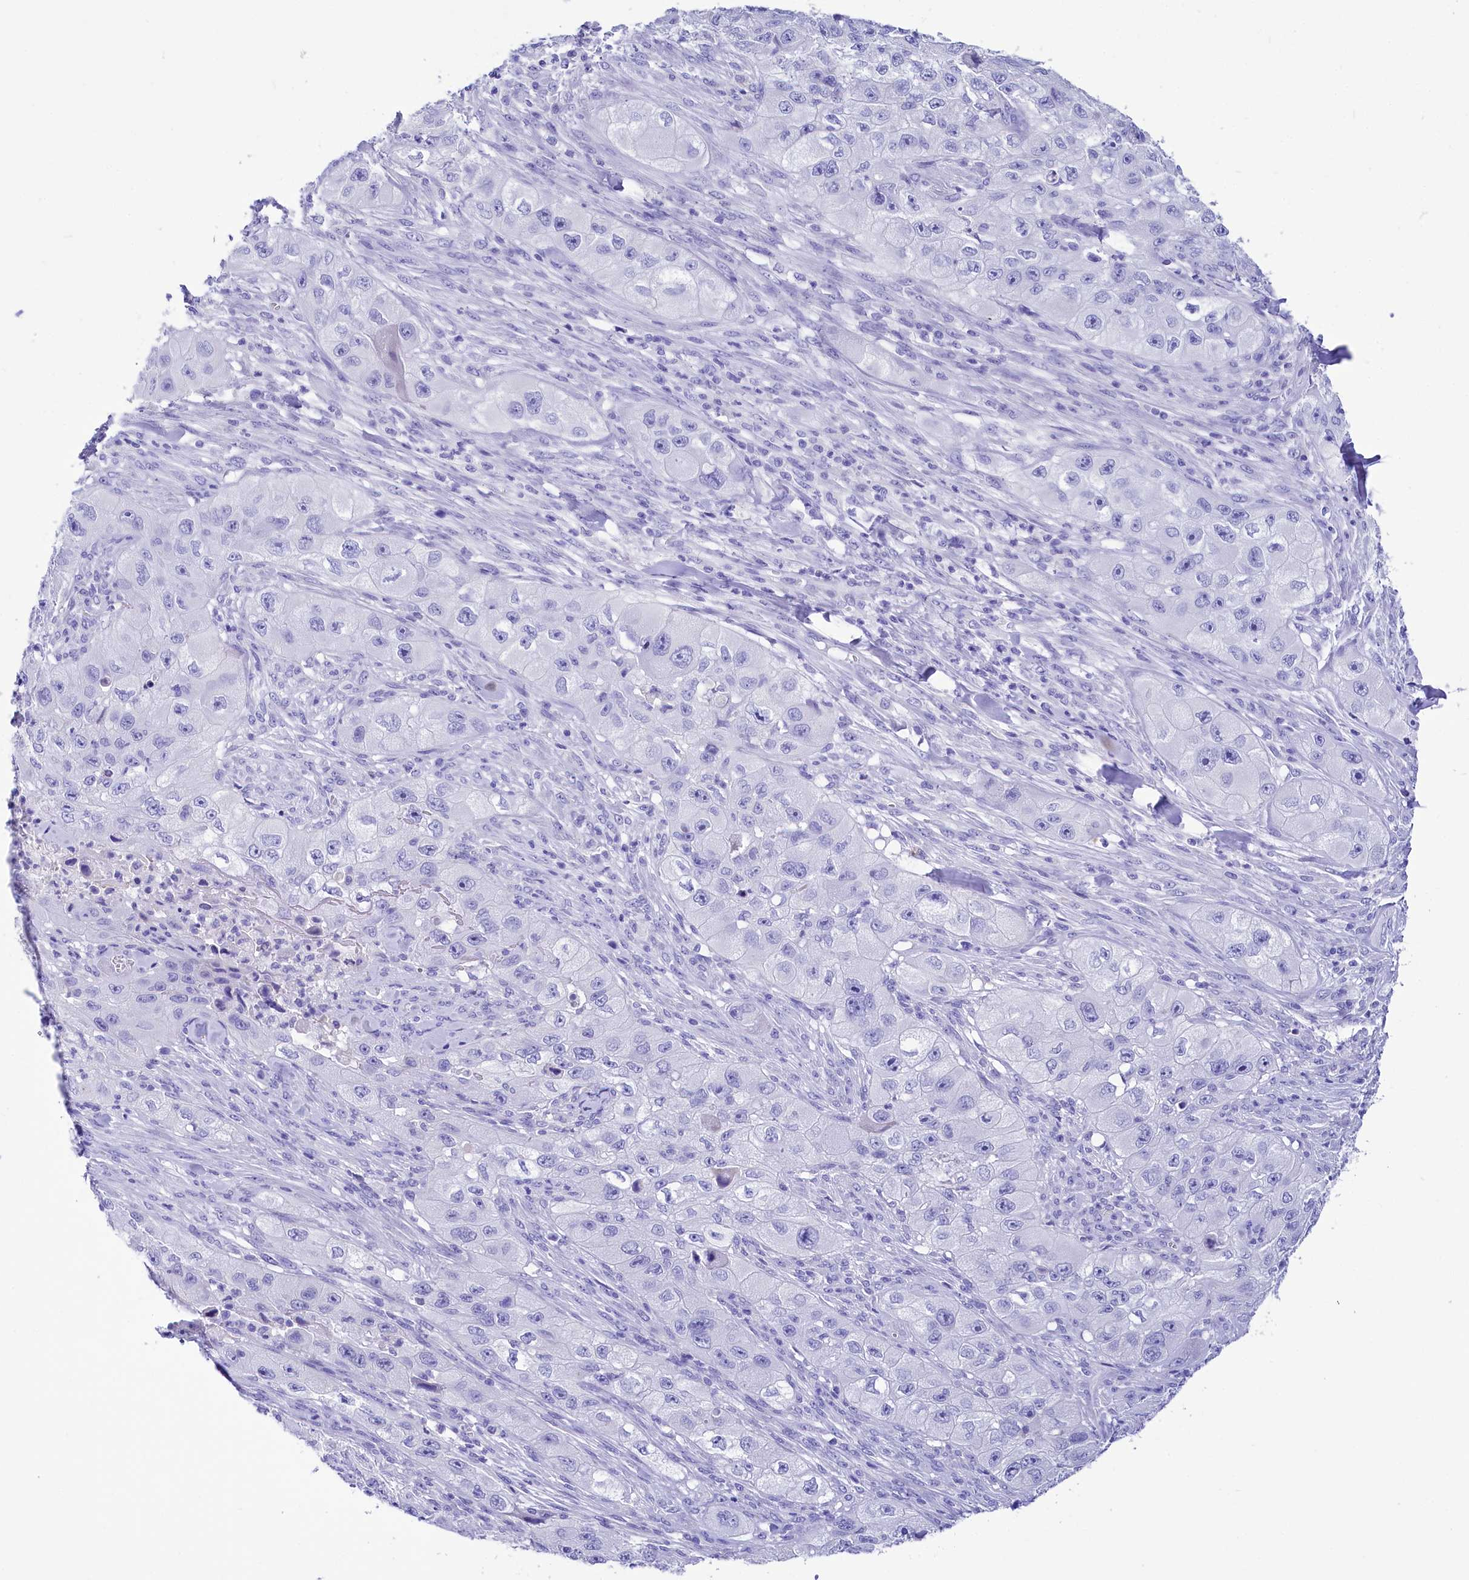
{"staining": {"intensity": "negative", "quantity": "none", "location": "none"}, "tissue": "skin cancer", "cell_type": "Tumor cells", "image_type": "cancer", "snomed": [{"axis": "morphology", "description": "Squamous cell carcinoma, NOS"}, {"axis": "topography", "description": "Skin"}, {"axis": "topography", "description": "Subcutis"}], "caption": "A histopathology image of skin cancer stained for a protein demonstrates no brown staining in tumor cells.", "gene": "TTC36", "patient": {"sex": "male", "age": 73}}